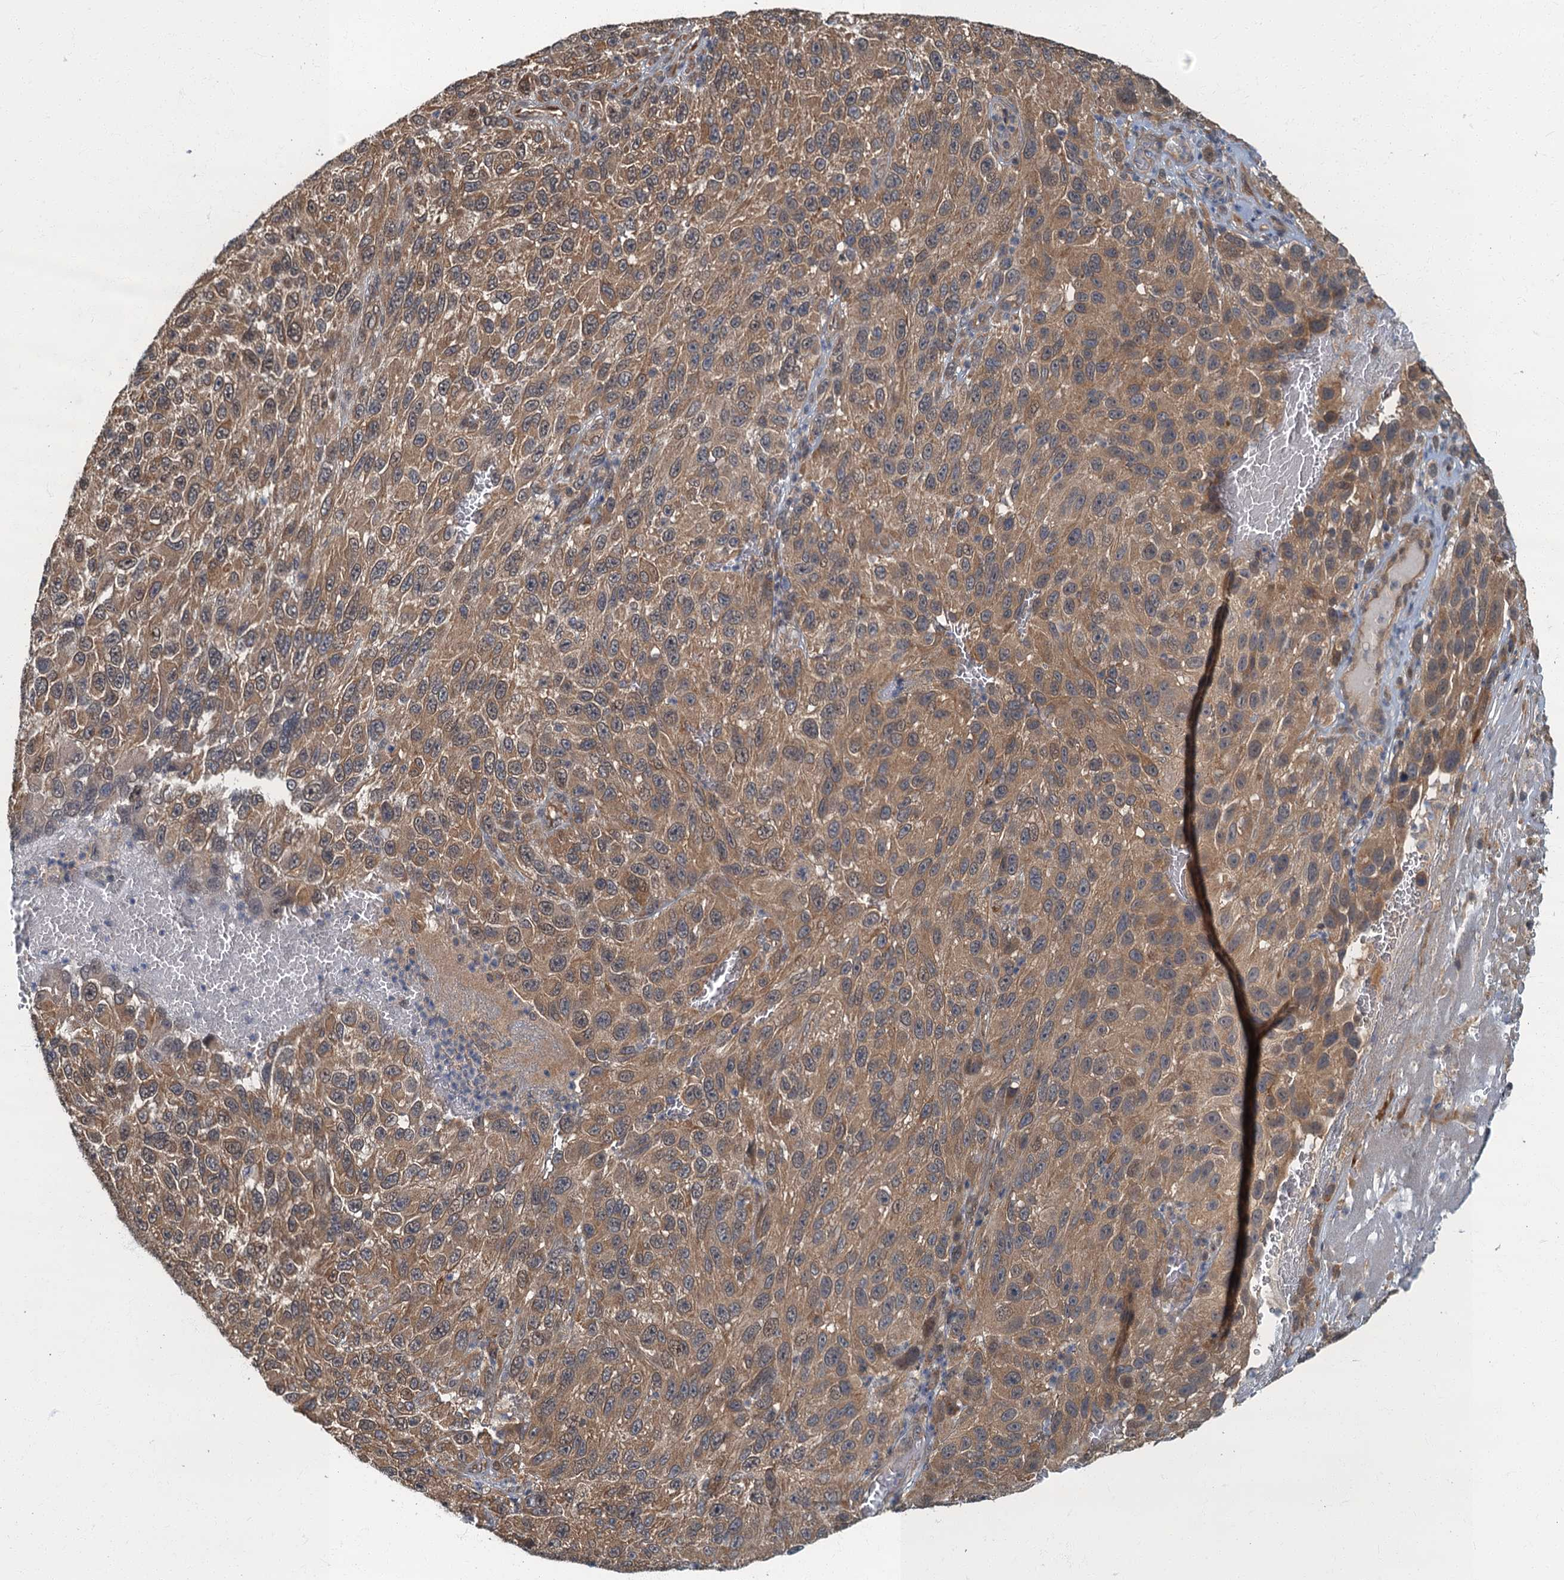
{"staining": {"intensity": "moderate", "quantity": ">75%", "location": "cytoplasmic/membranous"}, "tissue": "melanoma", "cell_type": "Tumor cells", "image_type": "cancer", "snomed": [{"axis": "morphology", "description": "Normal tissue, NOS"}, {"axis": "morphology", "description": "Malignant melanoma, NOS"}, {"axis": "topography", "description": "Skin"}], "caption": "Protein expression analysis of melanoma exhibits moderate cytoplasmic/membranous expression in approximately >75% of tumor cells. The staining was performed using DAB, with brown indicating positive protein expression. Nuclei are stained blue with hematoxylin.", "gene": "TBCK", "patient": {"sex": "female", "age": 96}}